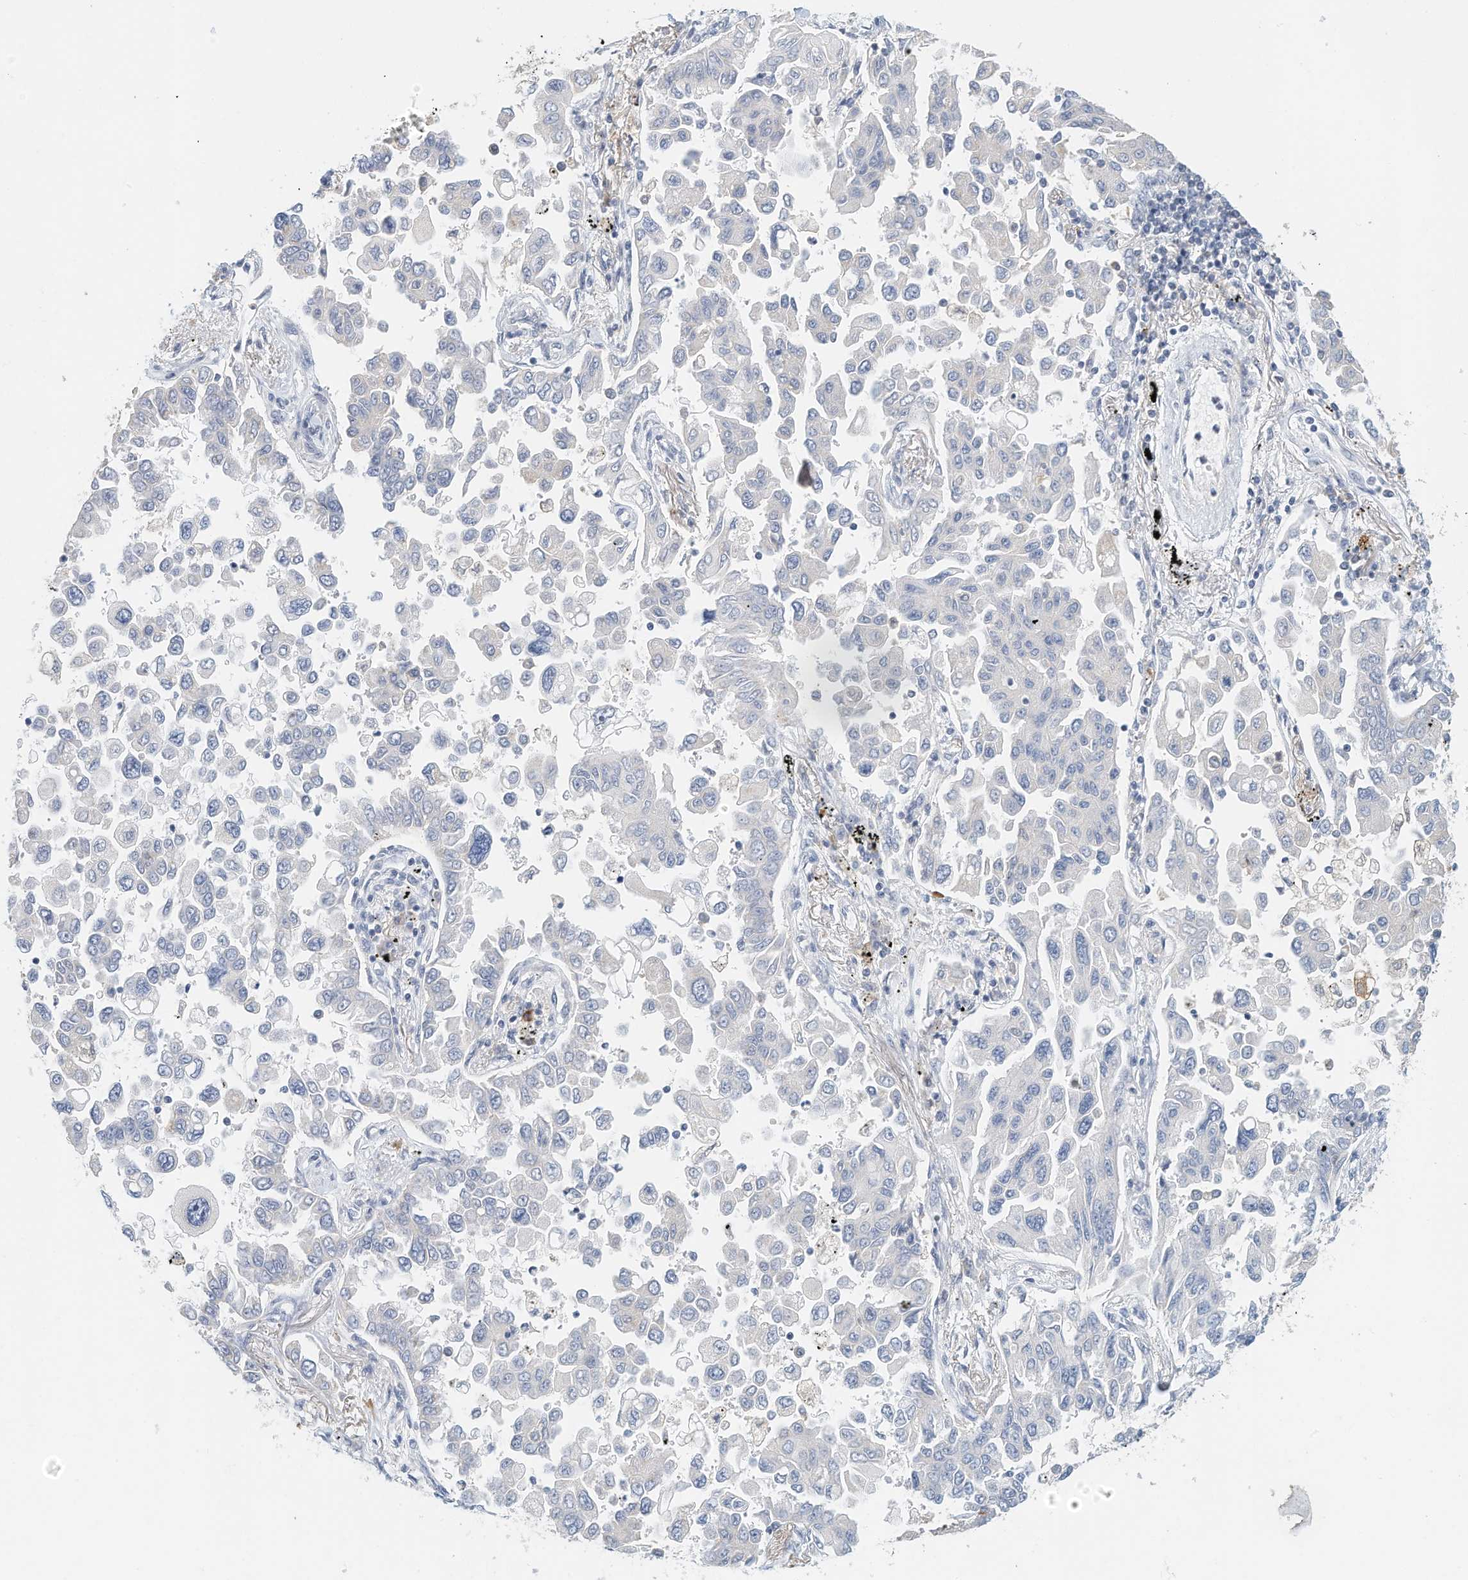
{"staining": {"intensity": "negative", "quantity": "none", "location": "none"}, "tissue": "lung cancer", "cell_type": "Tumor cells", "image_type": "cancer", "snomed": [{"axis": "morphology", "description": "Adenocarcinoma, NOS"}, {"axis": "topography", "description": "Lung"}], "caption": "Histopathology image shows no protein expression in tumor cells of lung adenocarcinoma tissue.", "gene": "MICAL1", "patient": {"sex": "female", "age": 67}}